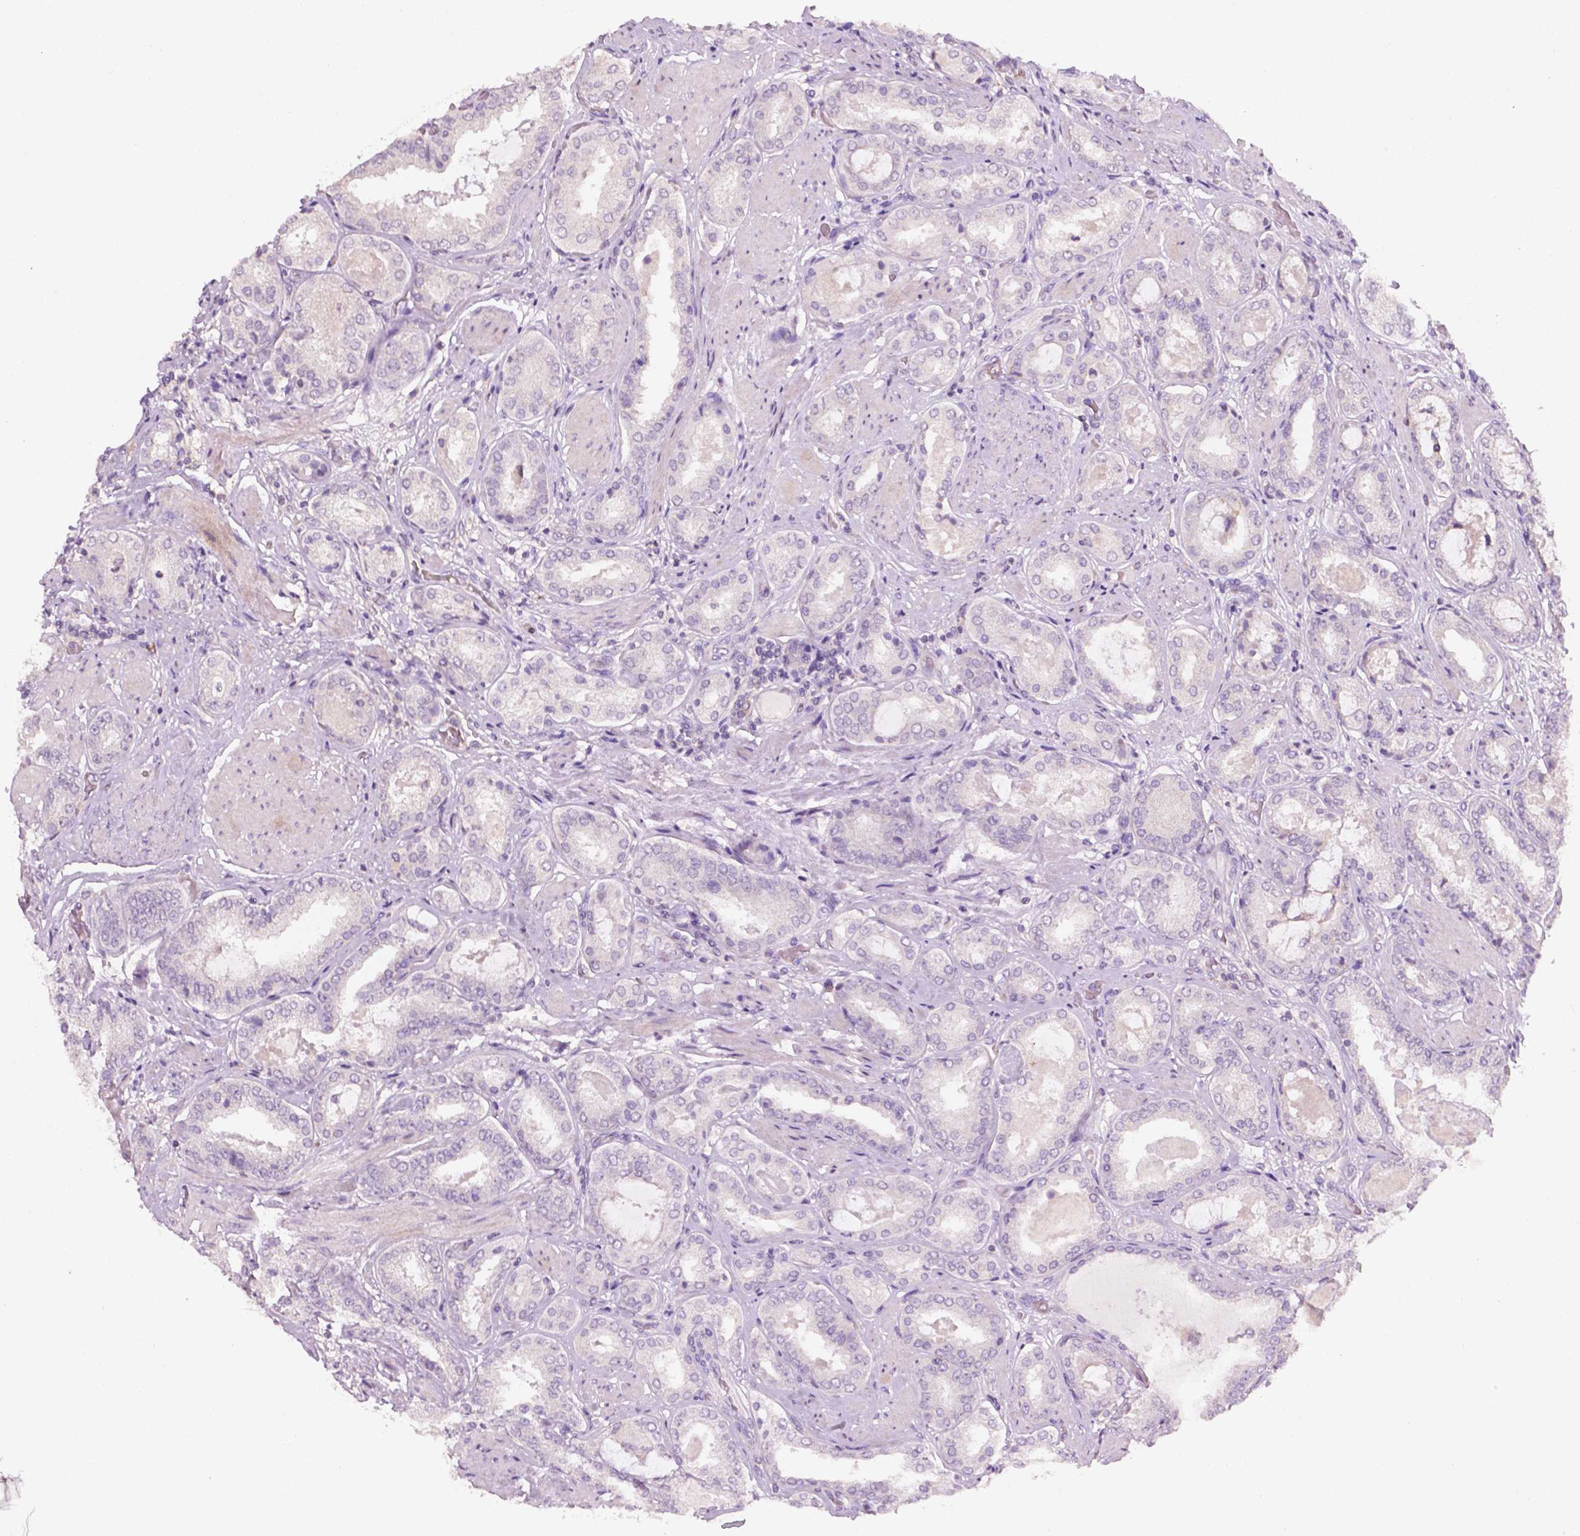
{"staining": {"intensity": "negative", "quantity": "none", "location": "none"}, "tissue": "prostate cancer", "cell_type": "Tumor cells", "image_type": "cancer", "snomed": [{"axis": "morphology", "description": "Adenocarcinoma, High grade"}, {"axis": "topography", "description": "Prostate"}], "caption": "Prostate cancer stained for a protein using immunohistochemistry (IHC) reveals no staining tumor cells.", "gene": "EGFR", "patient": {"sex": "male", "age": 63}}